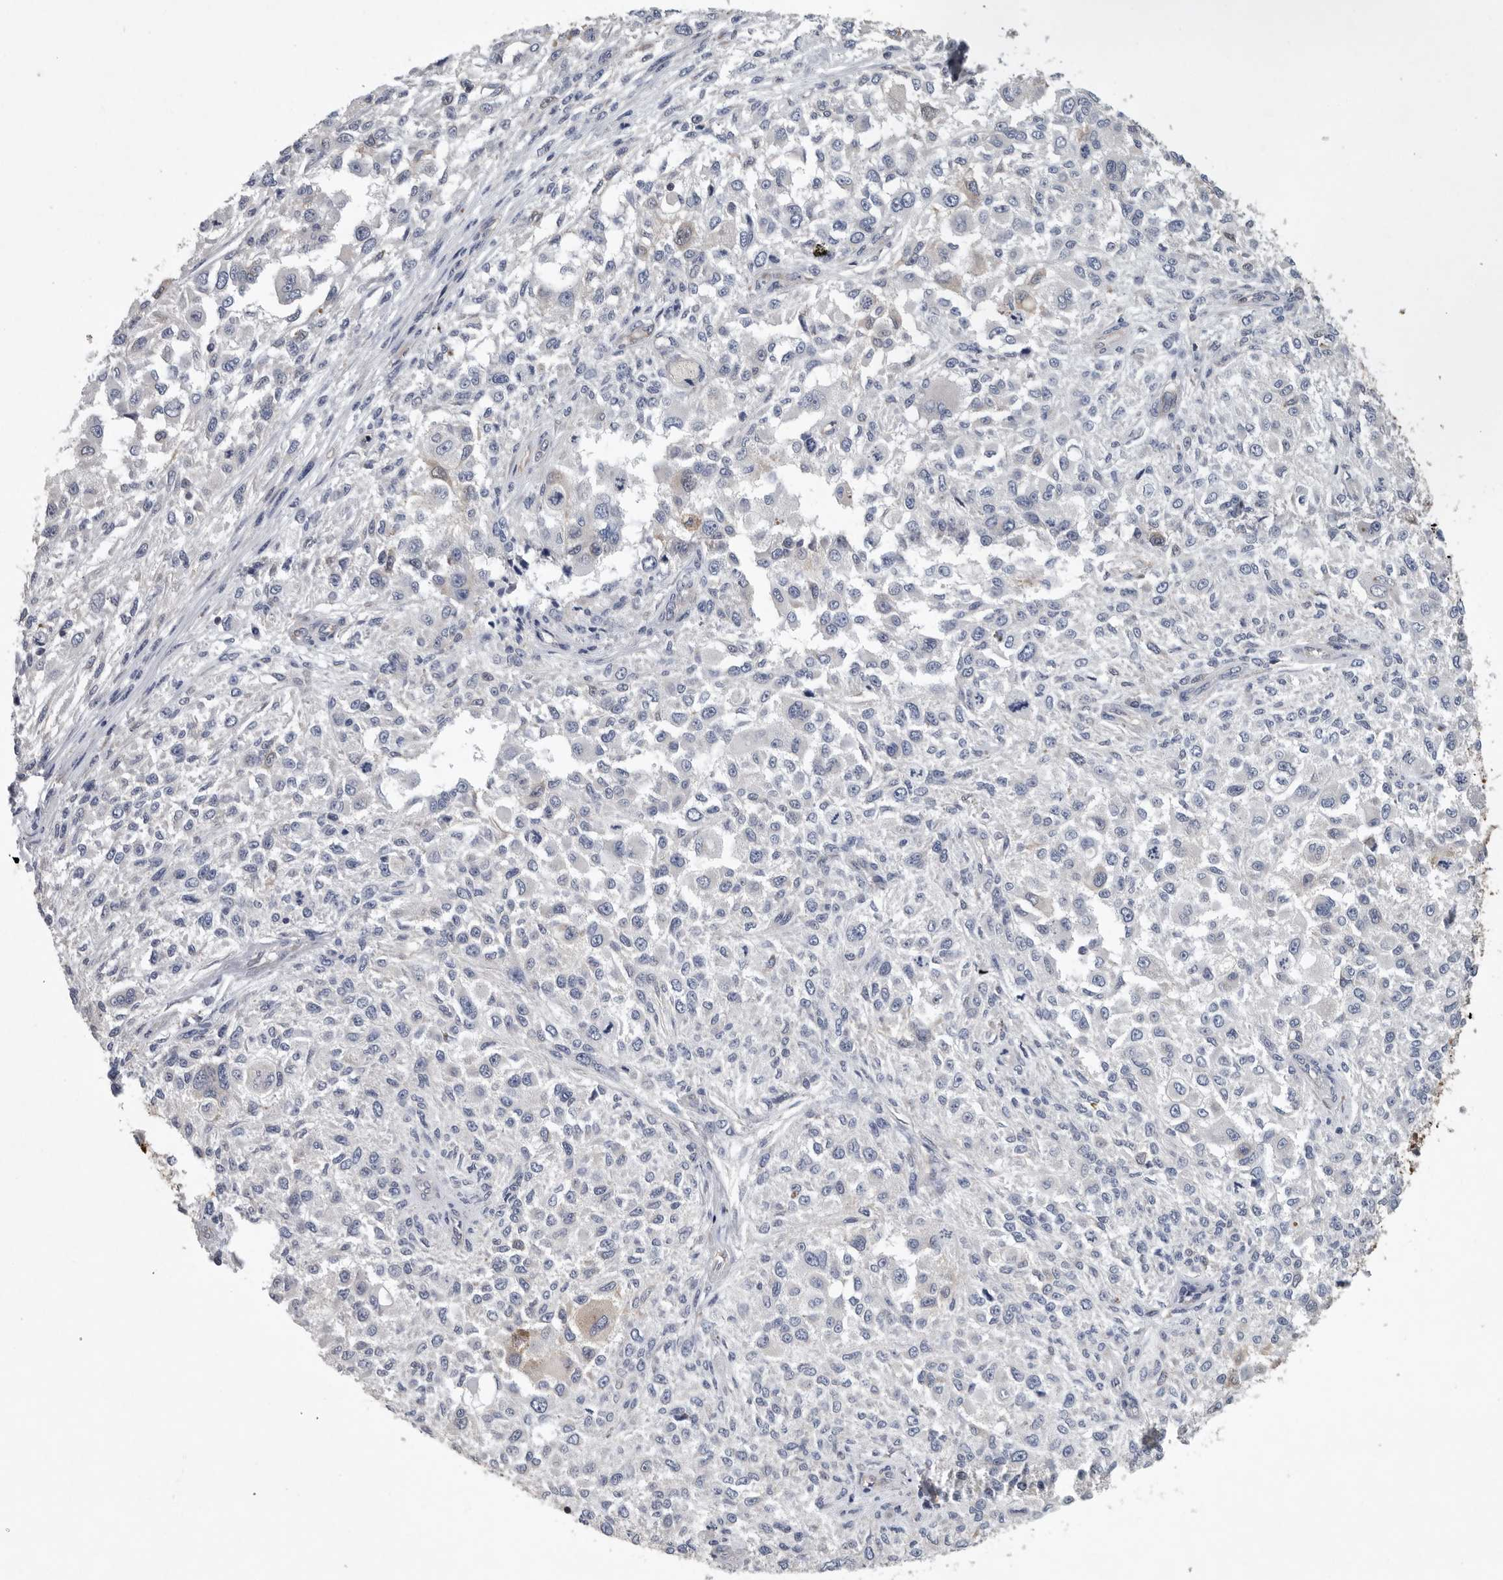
{"staining": {"intensity": "negative", "quantity": "none", "location": "none"}, "tissue": "melanoma", "cell_type": "Tumor cells", "image_type": "cancer", "snomed": [{"axis": "morphology", "description": "Necrosis, NOS"}, {"axis": "morphology", "description": "Malignant melanoma, NOS"}, {"axis": "topography", "description": "Skin"}], "caption": "High power microscopy image of an immunohistochemistry photomicrograph of melanoma, revealing no significant positivity in tumor cells. (DAB (3,3'-diaminobenzidine) immunohistochemistry (IHC), high magnification).", "gene": "PDCD4", "patient": {"sex": "female", "age": 87}}